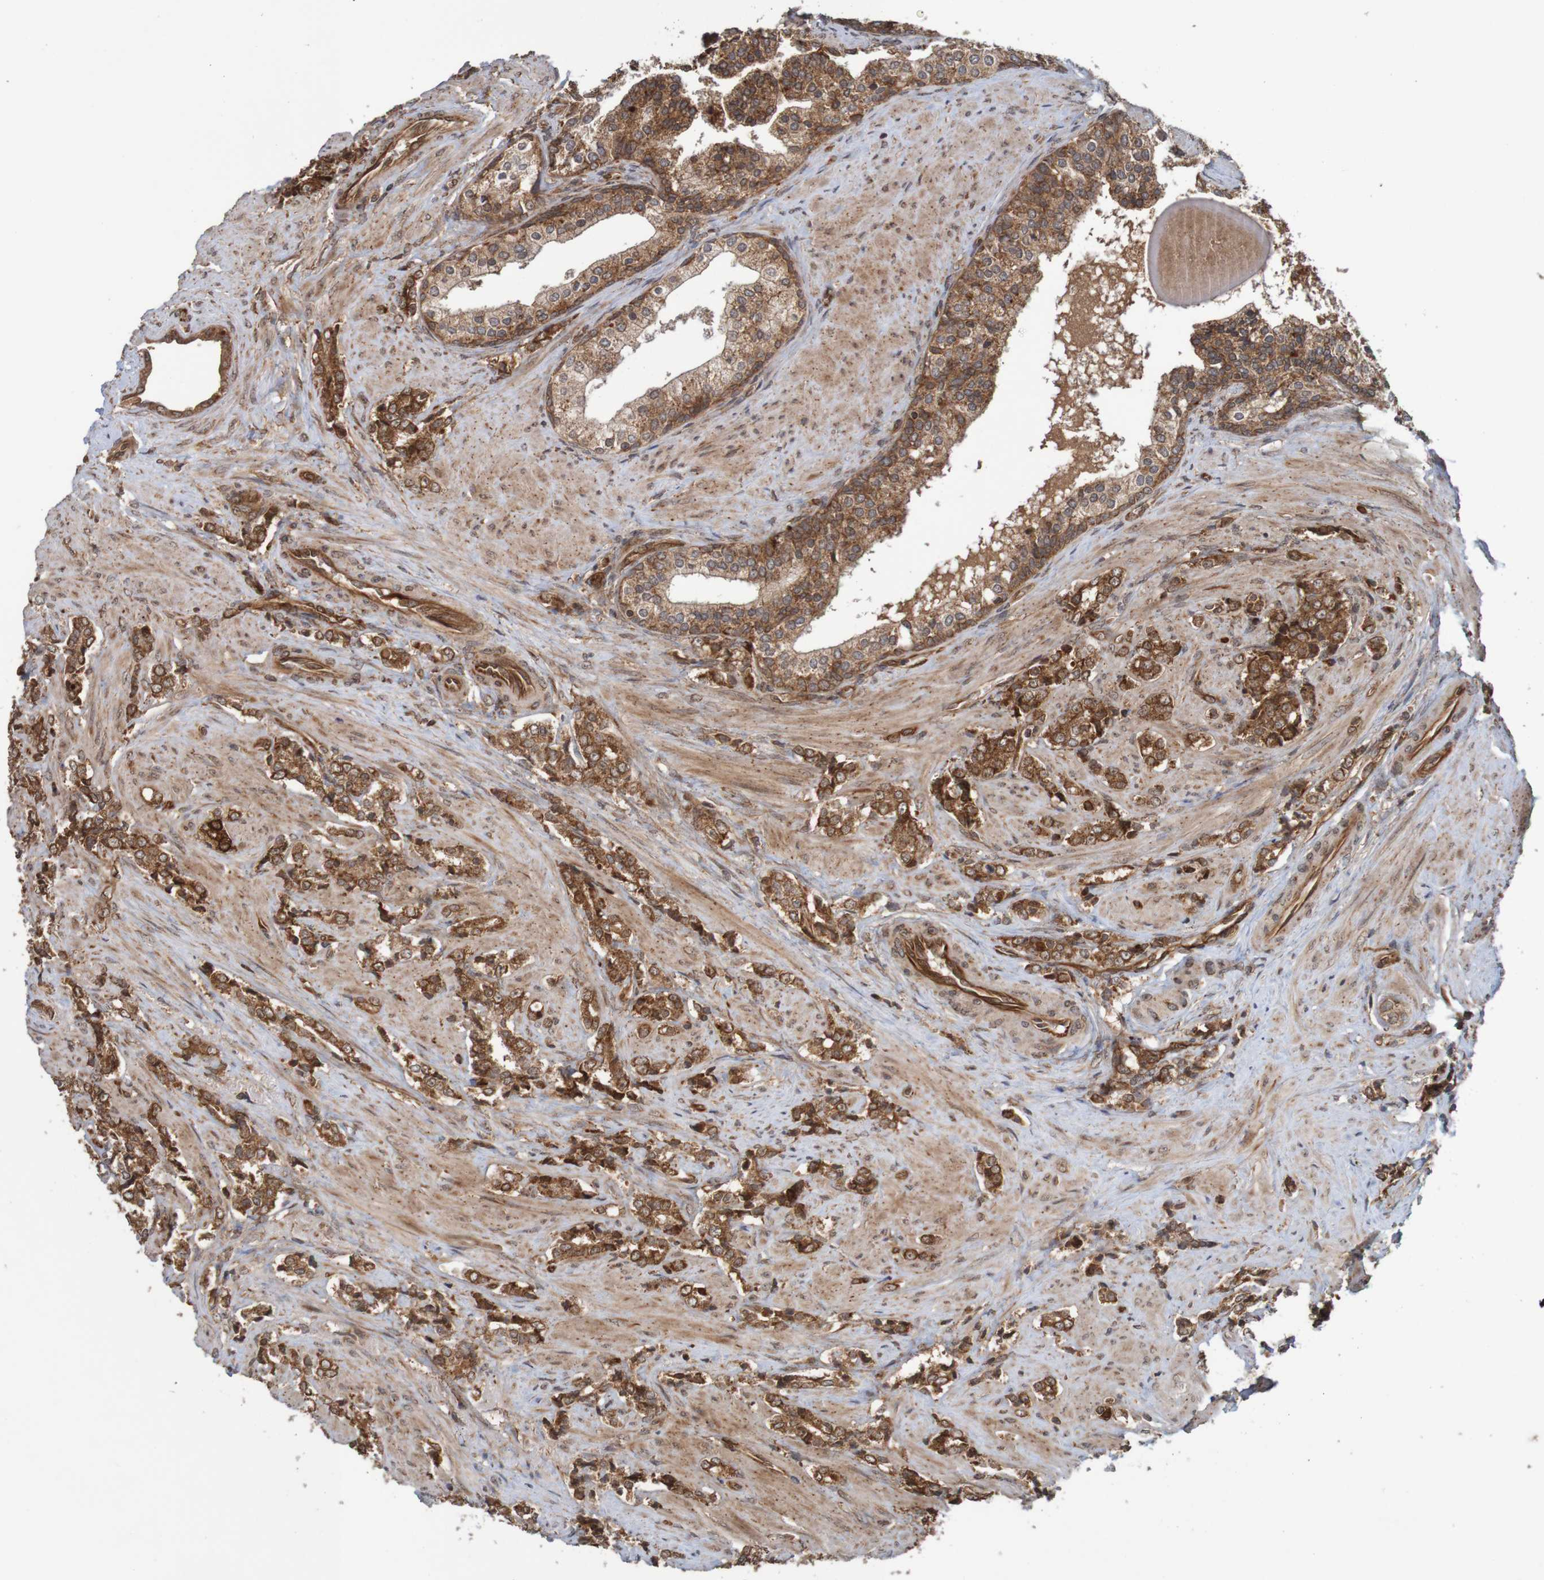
{"staining": {"intensity": "strong", "quantity": ">75%", "location": "cytoplasmic/membranous"}, "tissue": "prostate cancer", "cell_type": "Tumor cells", "image_type": "cancer", "snomed": [{"axis": "morphology", "description": "Adenocarcinoma, Low grade"}, {"axis": "topography", "description": "Prostate"}], "caption": "Strong cytoplasmic/membranous staining is present in about >75% of tumor cells in prostate low-grade adenocarcinoma. Ihc stains the protein in brown and the nuclei are stained blue.", "gene": "MRPL52", "patient": {"sex": "male", "age": 60}}